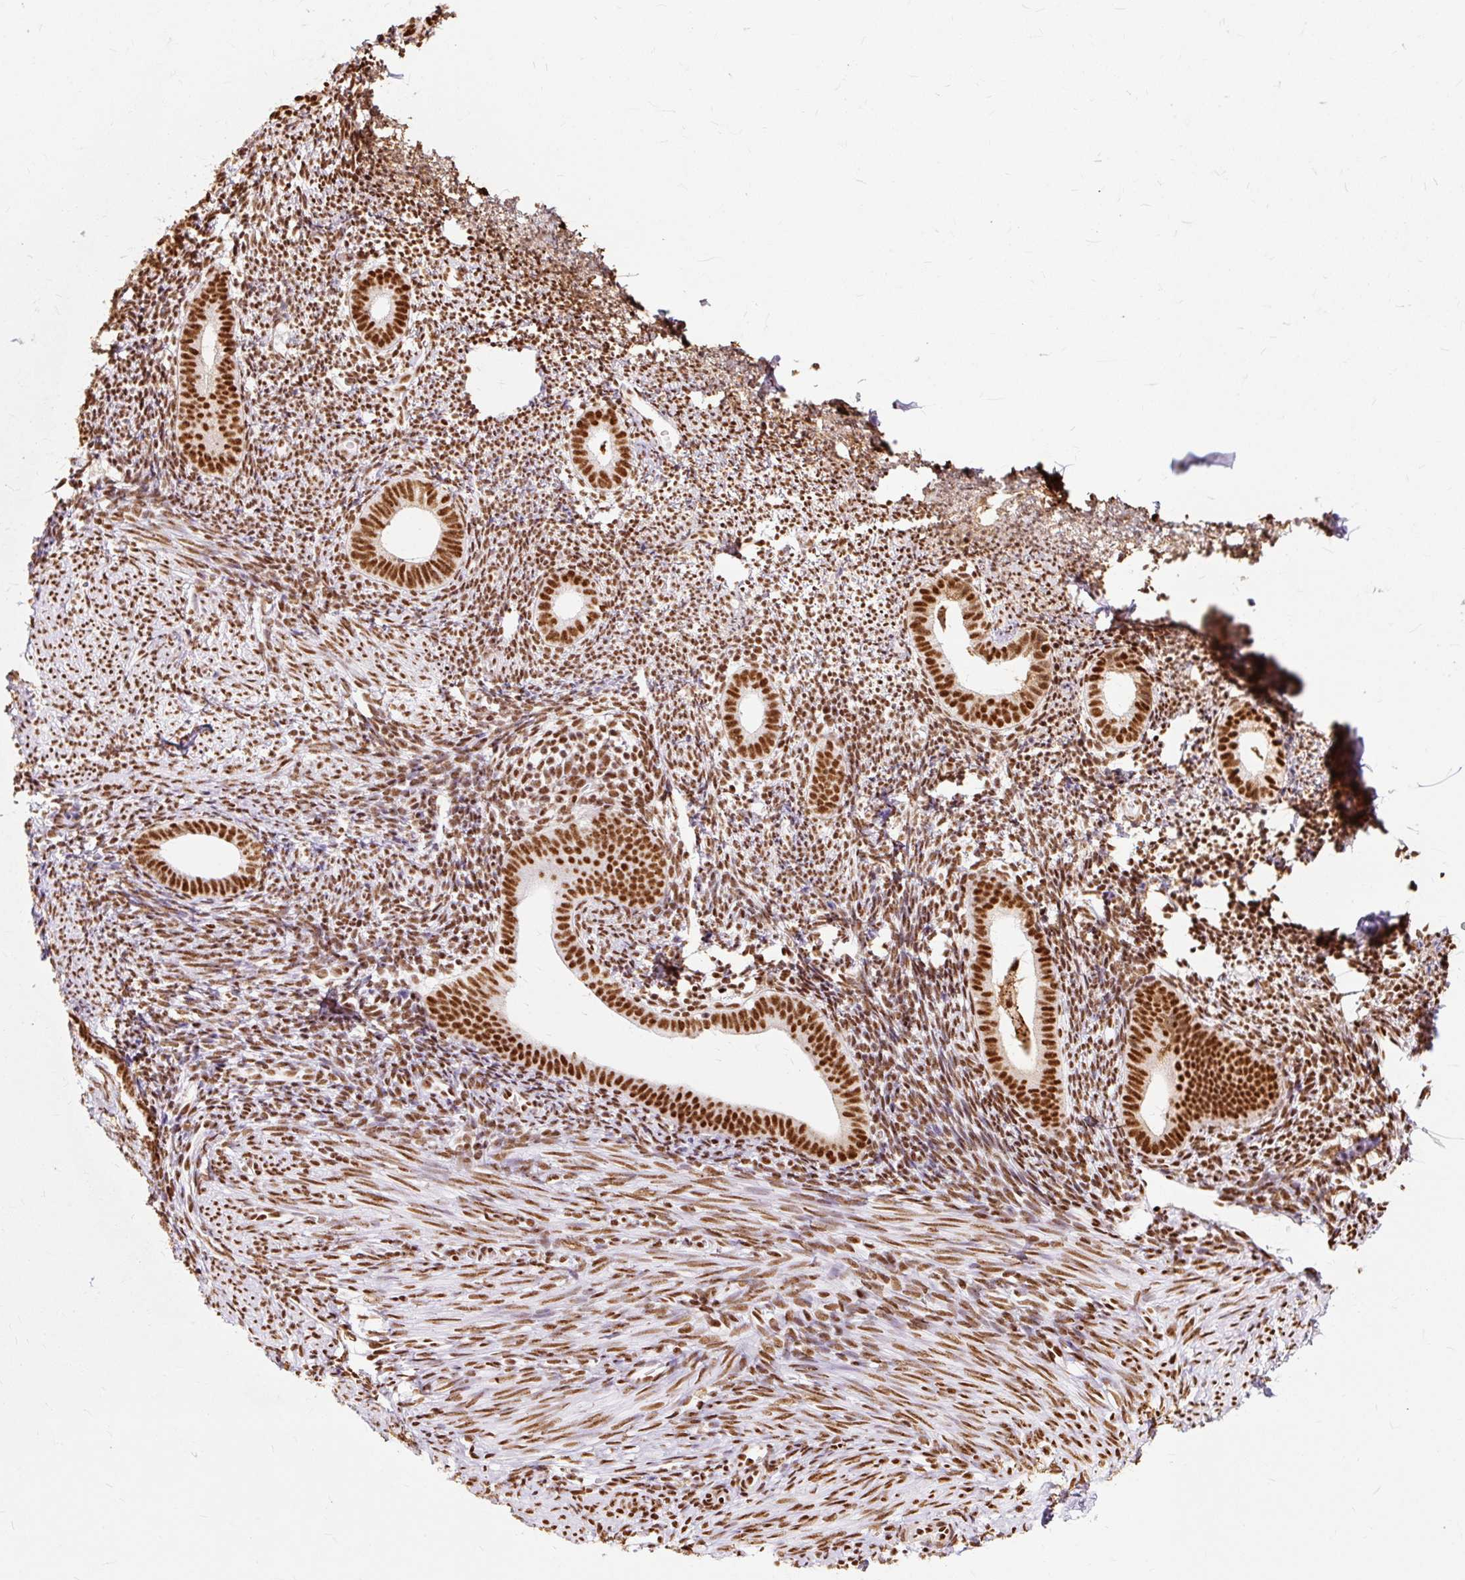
{"staining": {"intensity": "strong", "quantity": ">75%", "location": "nuclear"}, "tissue": "endometrium", "cell_type": "Cells in endometrial stroma", "image_type": "normal", "snomed": [{"axis": "morphology", "description": "Normal tissue, NOS"}, {"axis": "topography", "description": "Endometrium"}], "caption": "This histopathology image shows benign endometrium stained with immunohistochemistry (IHC) to label a protein in brown. The nuclear of cells in endometrial stroma show strong positivity for the protein. Nuclei are counter-stained blue.", "gene": "XRCC6", "patient": {"sex": "female", "age": 39}}